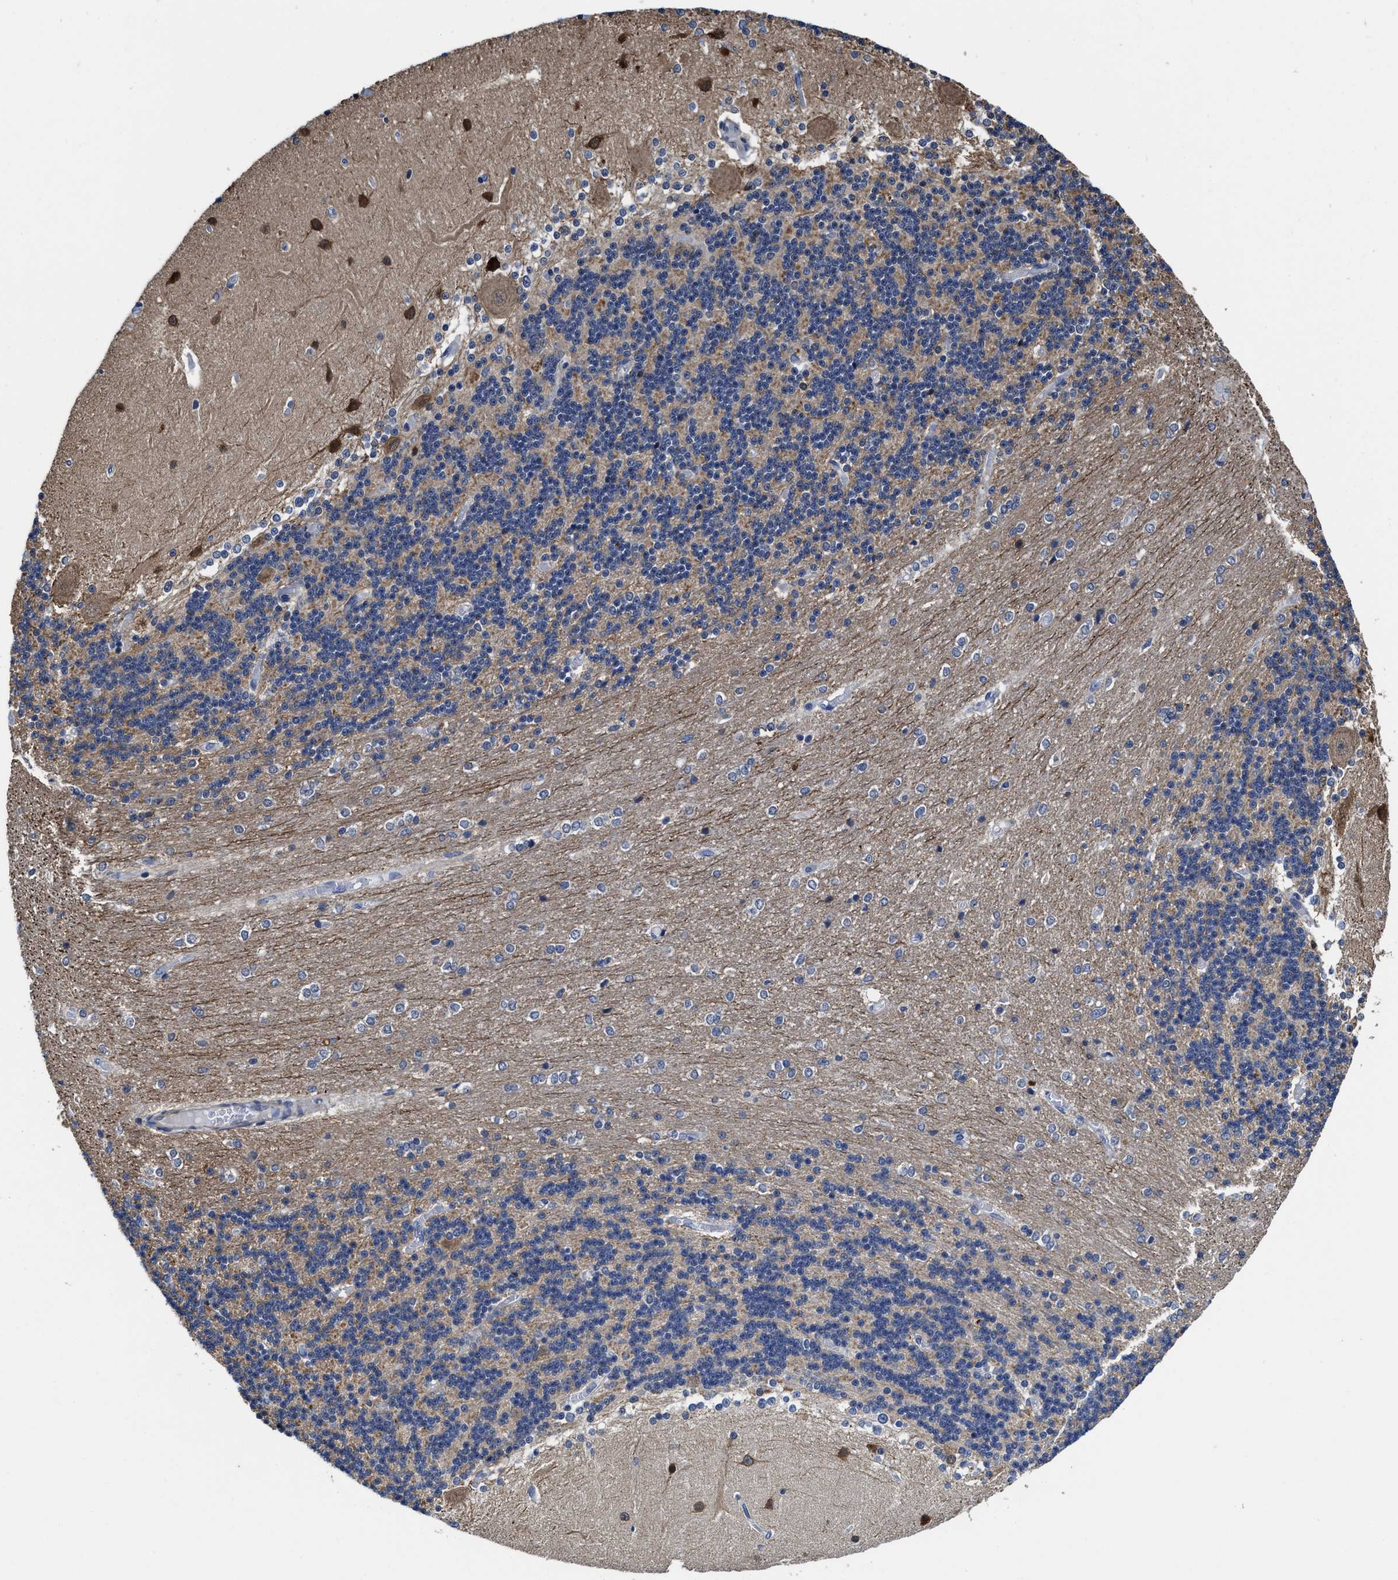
{"staining": {"intensity": "weak", "quantity": "<25%", "location": "cytoplasmic/membranous"}, "tissue": "cerebellum", "cell_type": "Cells in granular layer", "image_type": "normal", "snomed": [{"axis": "morphology", "description": "Normal tissue, NOS"}, {"axis": "topography", "description": "Cerebellum"}], "caption": "This is an IHC image of unremarkable cerebellum. There is no positivity in cells in granular layer.", "gene": "KIF12", "patient": {"sex": "female", "age": 54}}